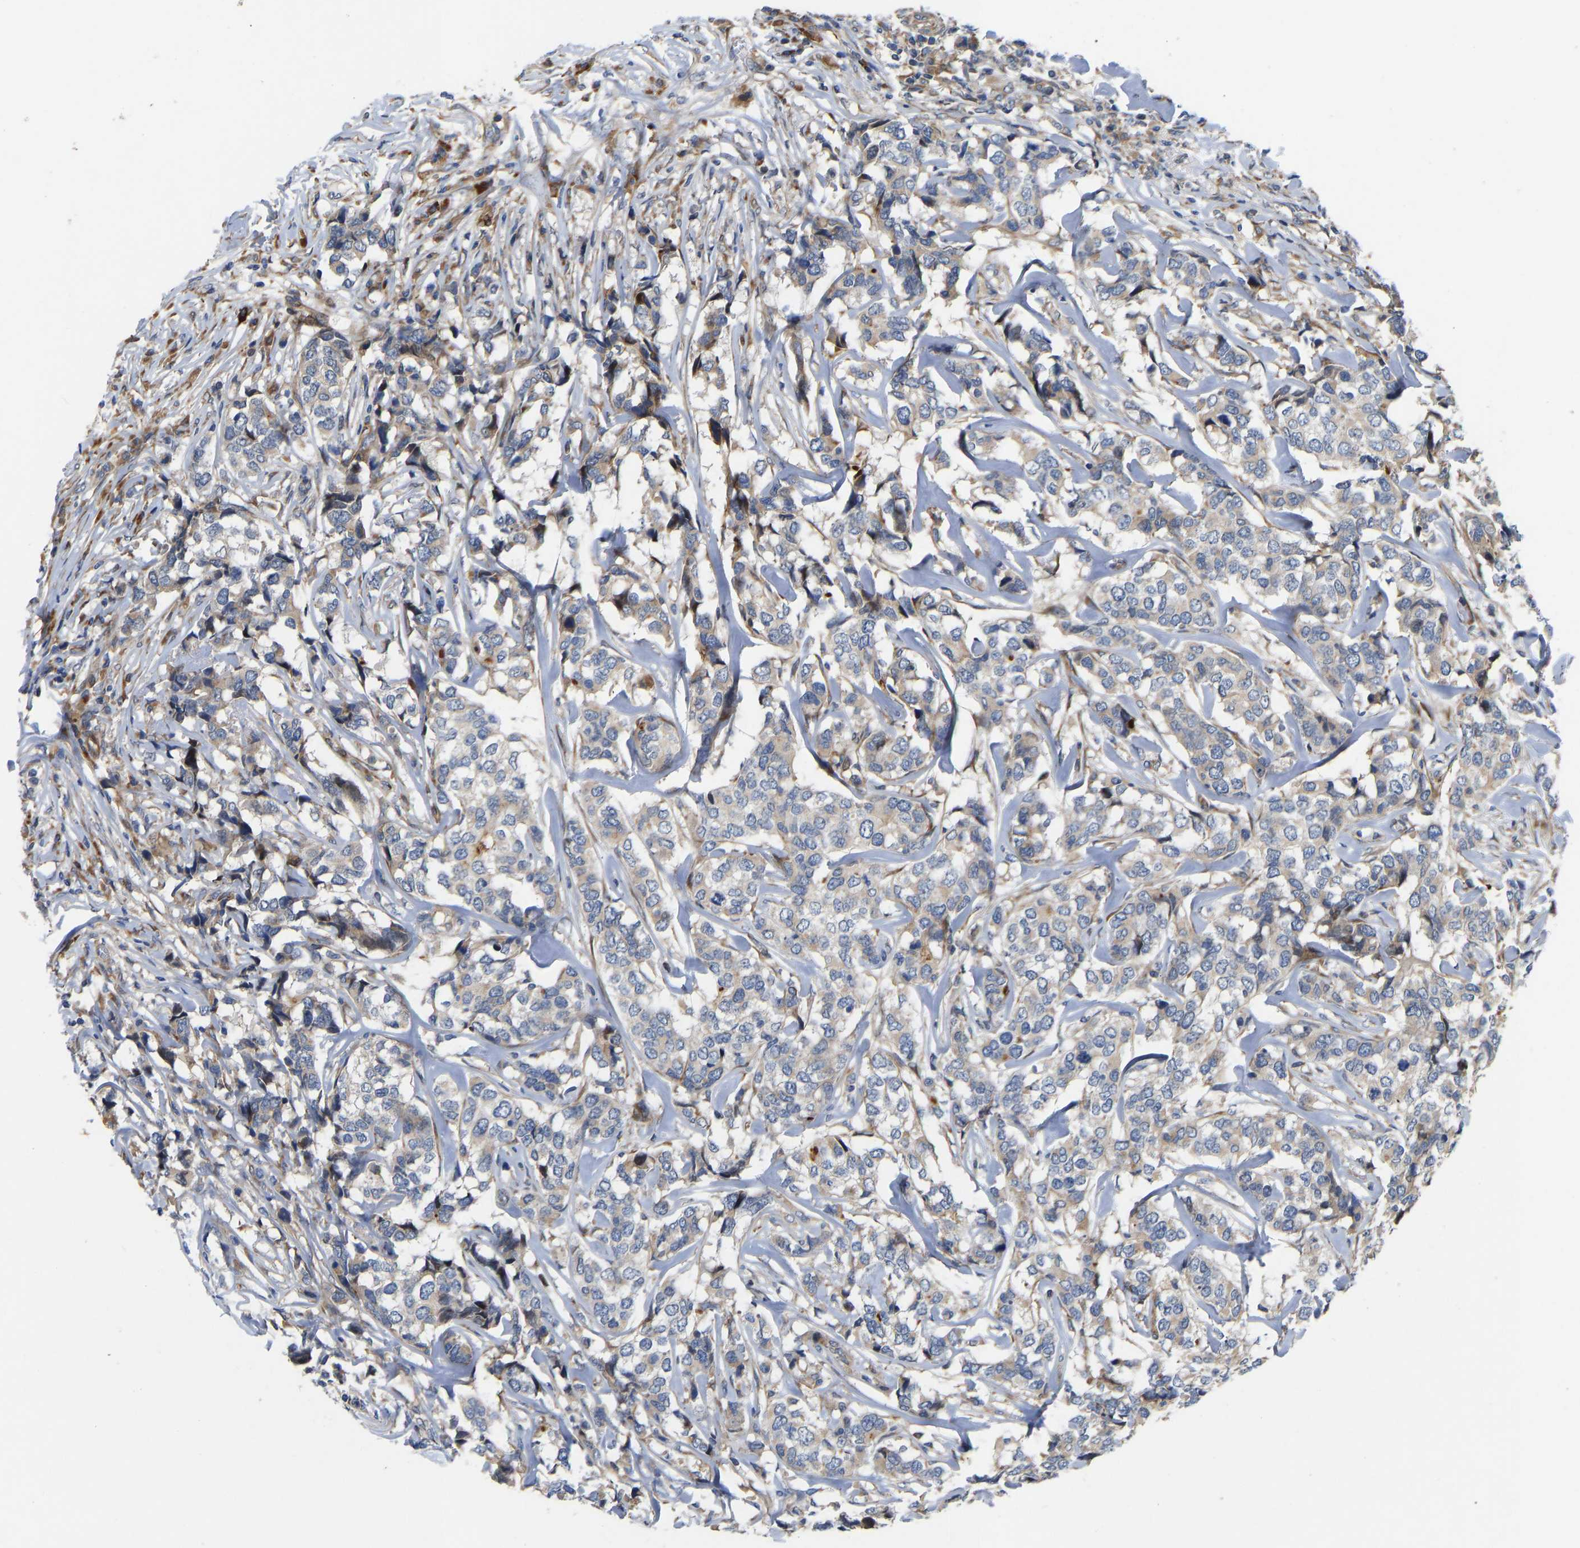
{"staining": {"intensity": "weak", "quantity": ">75%", "location": "cytoplasmic/membranous"}, "tissue": "breast cancer", "cell_type": "Tumor cells", "image_type": "cancer", "snomed": [{"axis": "morphology", "description": "Lobular carcinoma"}, {"axis": "topography", "description": "Breast"}], "caption": "Tumor cells exhibit low levels of weak cytoplasmic/membranous positivity in about >75% of cells in human breast cancer (lobular carcinoma). (DAB (3,3'-diaminobenzidine) IHC with brightfield microscopy, high magnification).", "gene": "TMEM38B", "patient": {"sex": "female", "age": 59}}